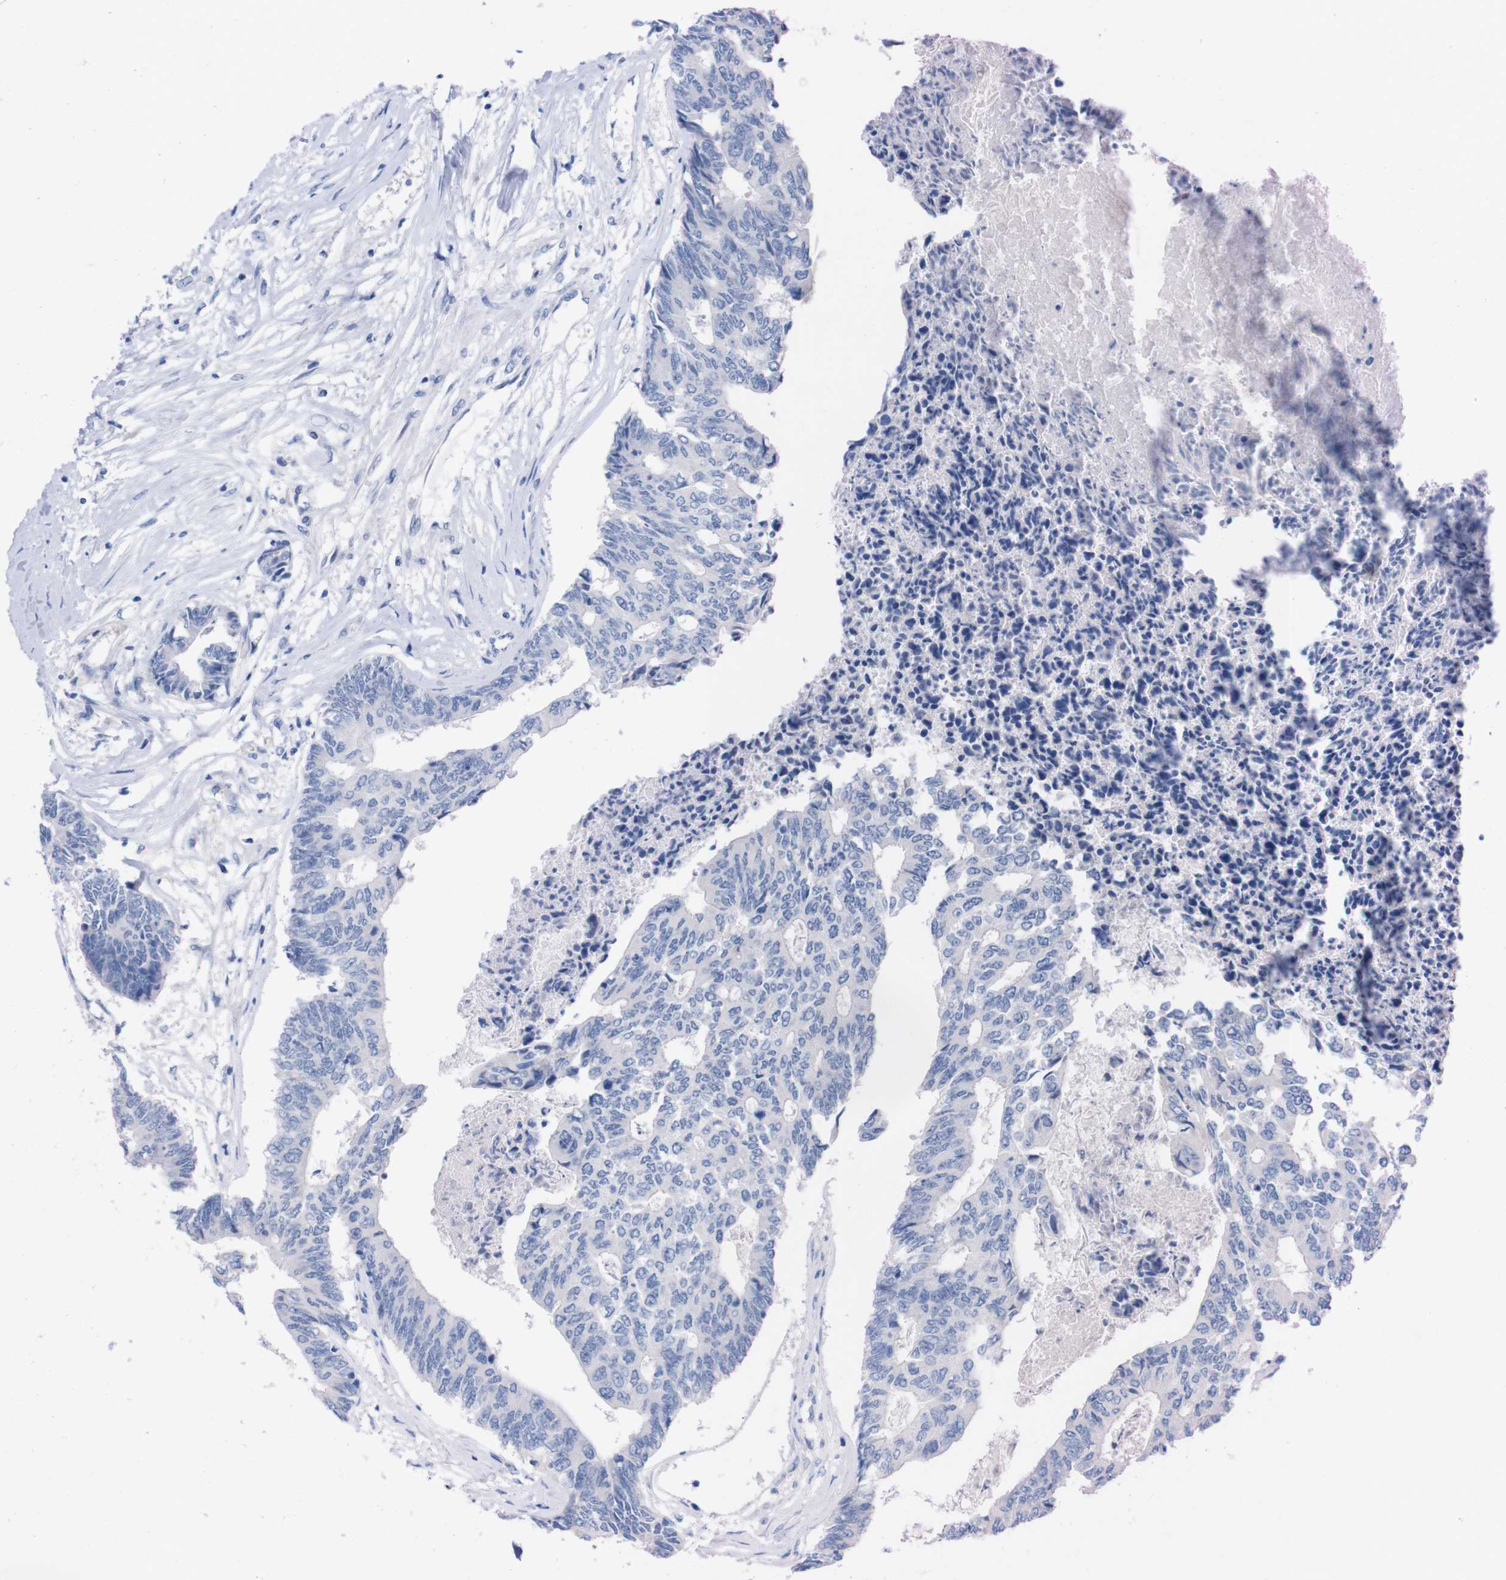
{"staining": {"intensity": "negative", "quantity": "none", "location": "none"}, "tissue": "colorectal cancer", "cell_type": "Tumor cells", "image_type": "cancer", "snomed": [{"axis": "morphology", "description": "Adenocarcinoma, NOS"}, {"axis": "topography", "description": "Rectum"}], "caption": "Tumor cells are negative for brown protein staining in adenocarcinoma (colorectal).", "gene": "TMEM243", "patient": {"sex": "male", "age": 63}}